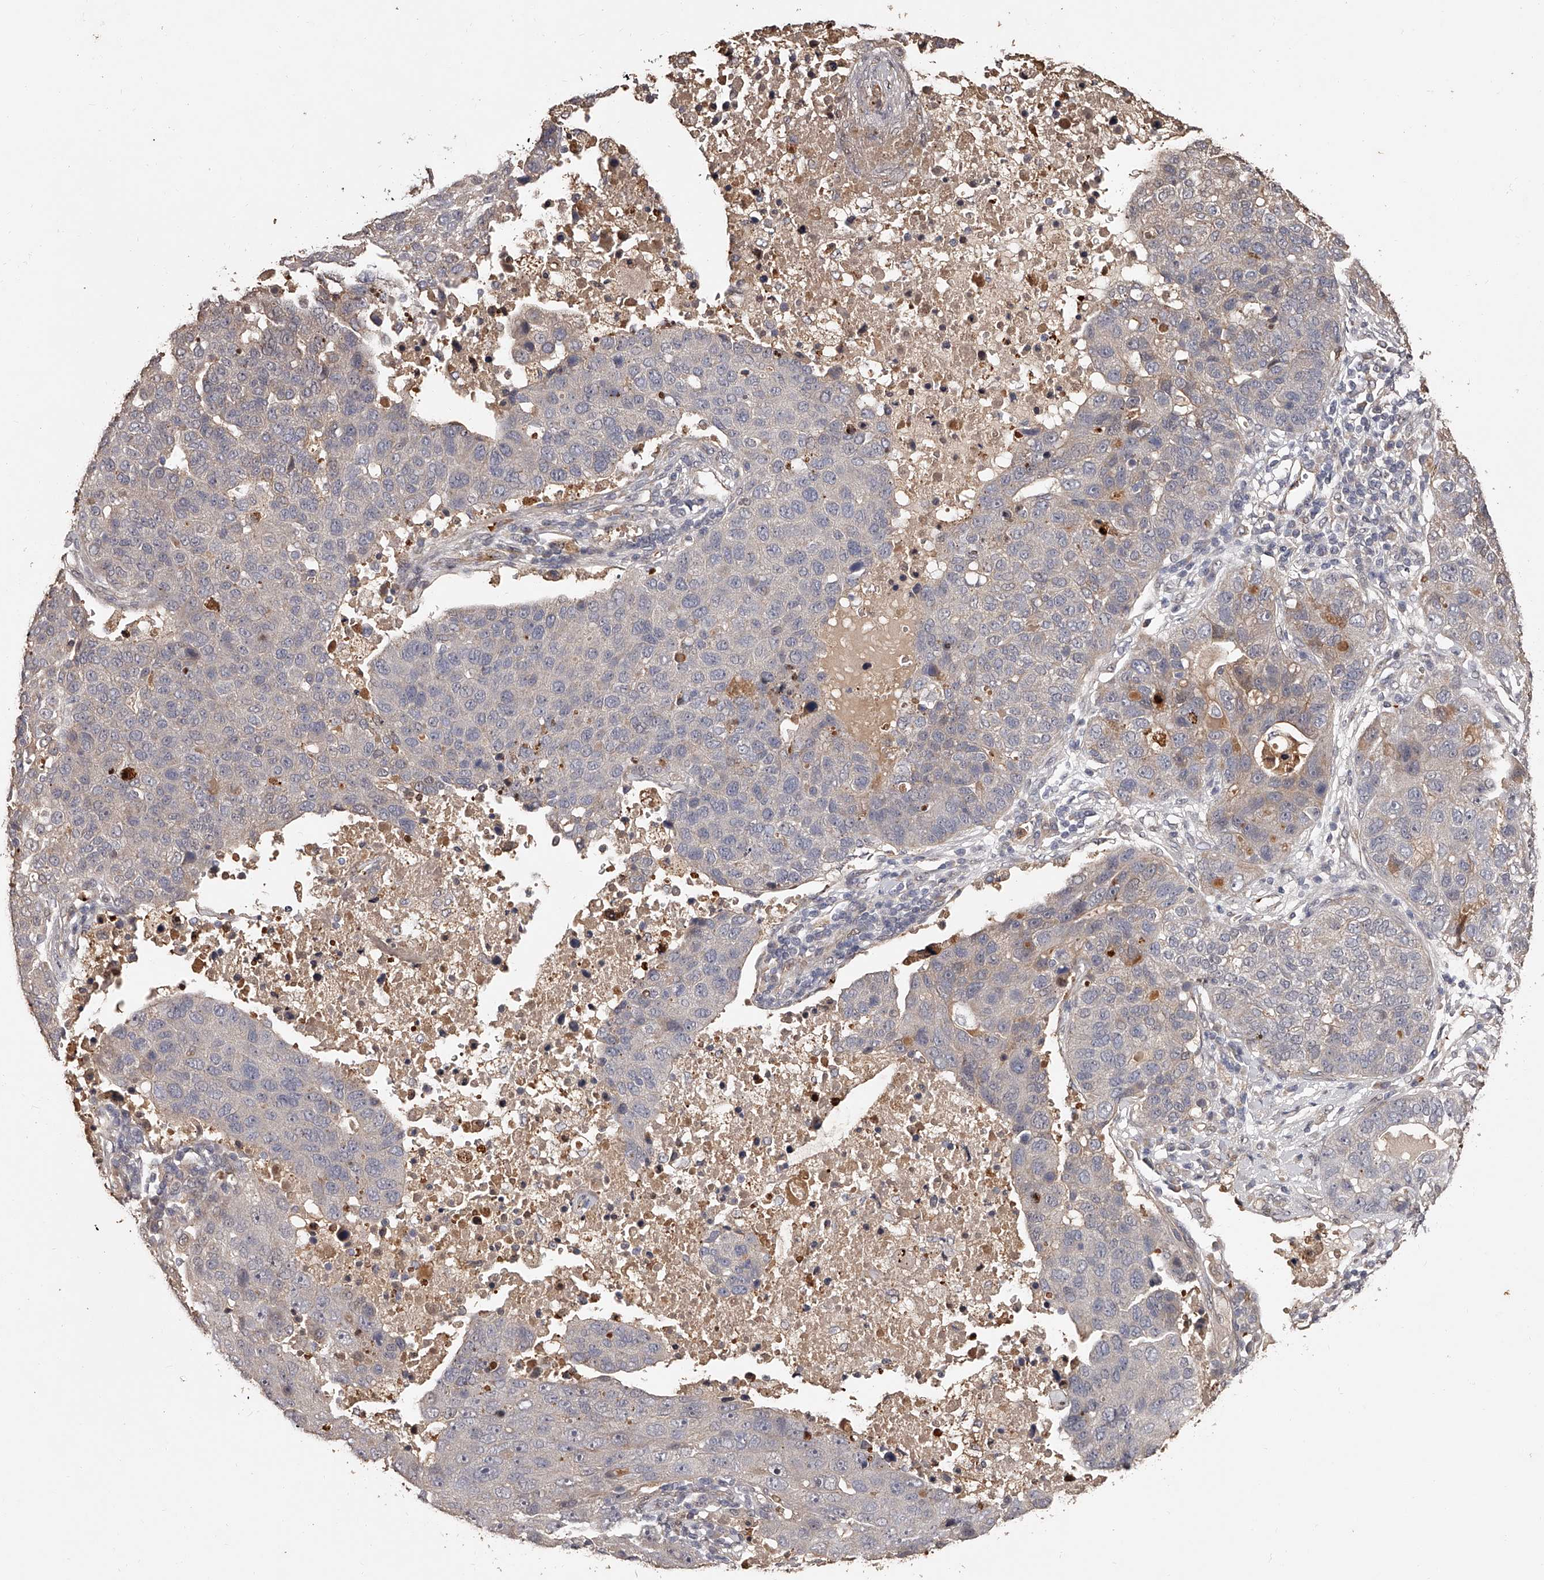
{"staining": {"intensity": "weak", "quantity": "<25%", "location": "cytoplasmic/membranous"}, "tissue": "pancreatic cancer", "cell_type": "Tumor cells", "image_type": "cancer", "snomed": [{"axis": "morphology", "description": "Adenocarcinoma, NOS"}, {"axis": "topography", "description": "Pancreas"}], "caption": "IHC of pancreatic adenocarcinoma displays no expression in tumor cells. (DAB immunohistochemistry, high magnification).", "gene": "URGCP", "patient": {"sex": "female", "age": 61}}